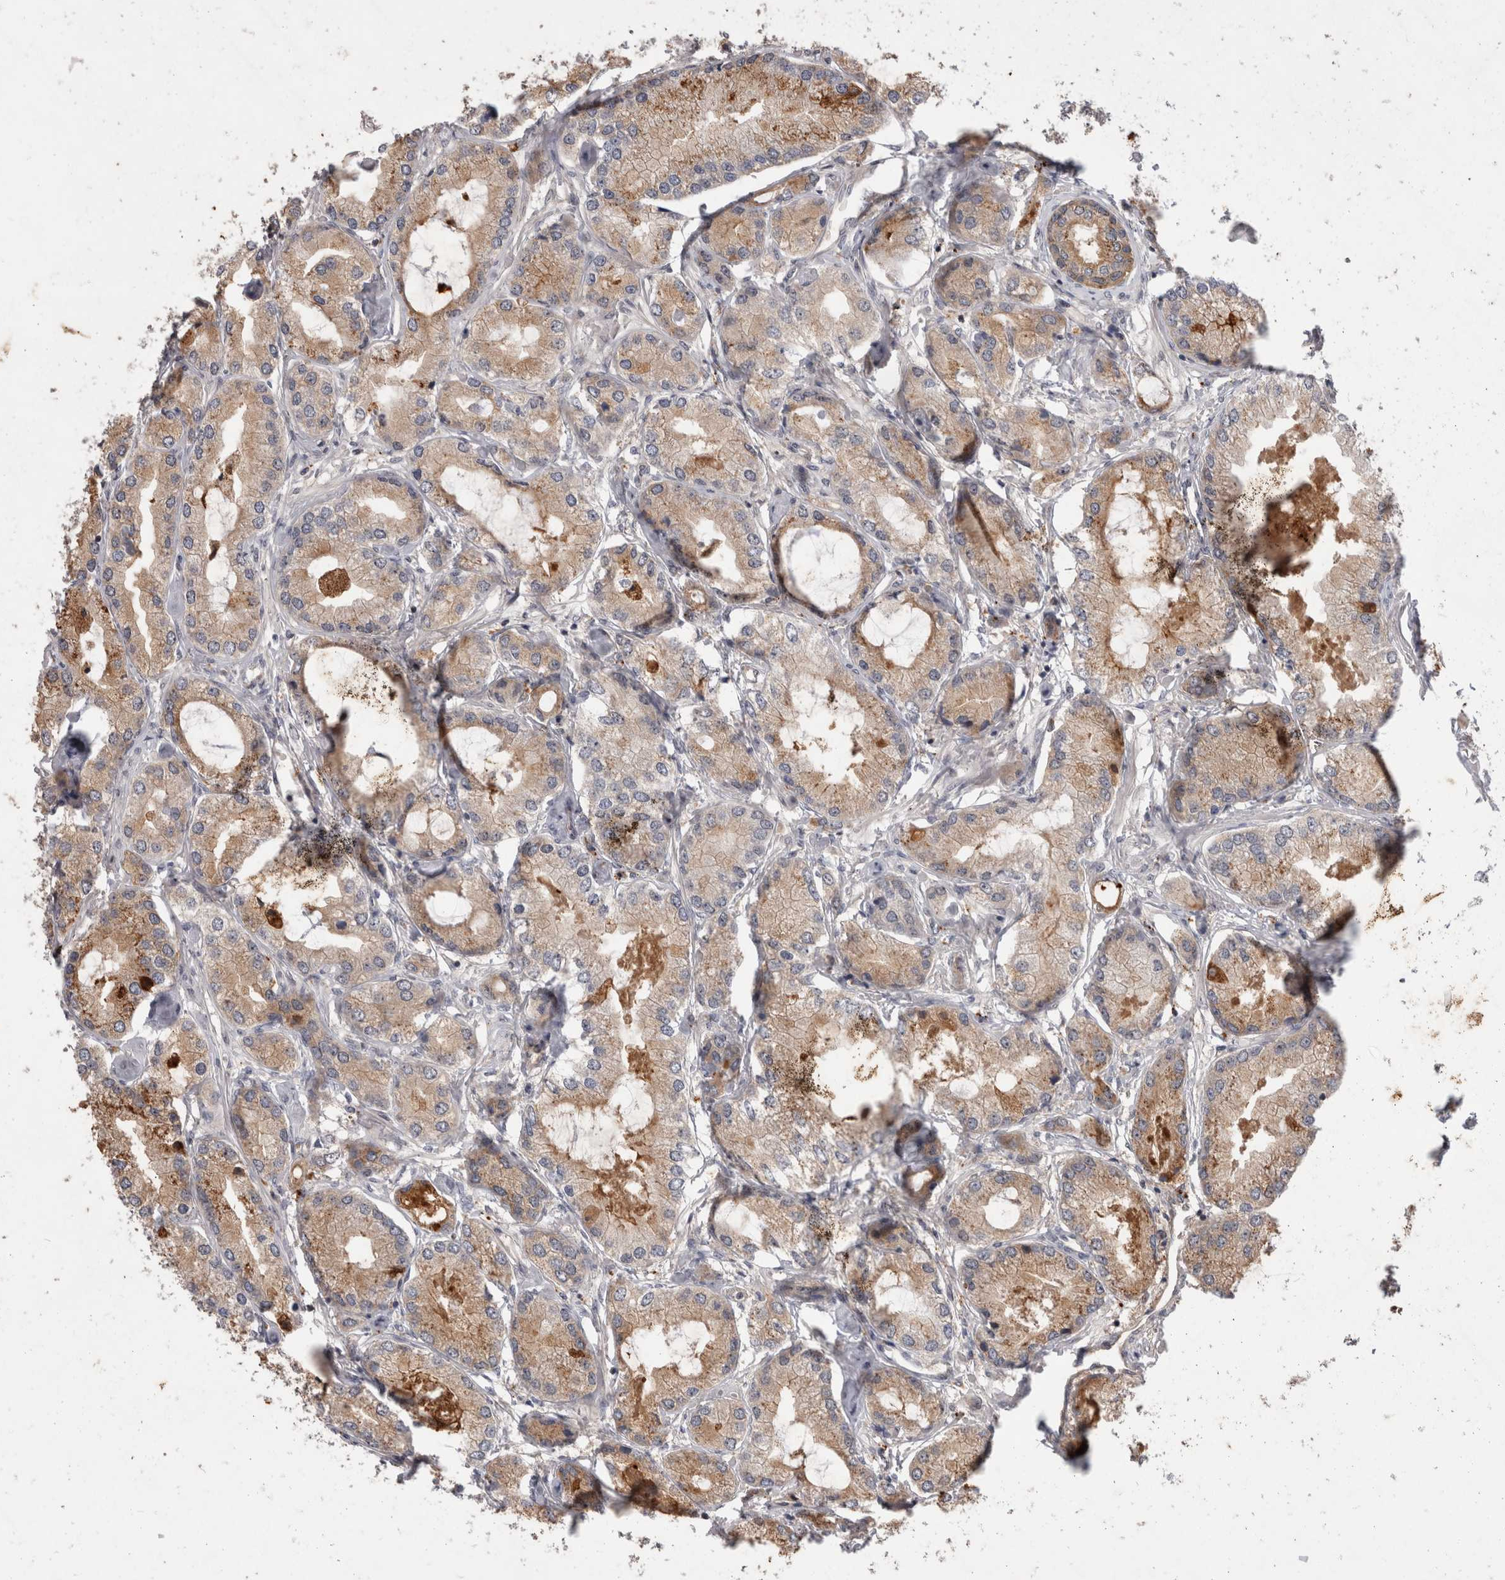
{"staining": {"intensity": "weak", "quantity": ">75%", "location": "cytoplasmic/membranous"}, "tissue": "prostate cancer", "cell_type": "Tumor cells", "image_type": "cancer", "snomed": [{"axis": "morphology", "description": "Adenocarcinoma, Low grade"}, {"axis": "topography", "description": "Prostate"}], "caption": "Immunohistochemistry (IHC) (DAB (3,3'-diaminobenzidine)) staining of human low-grade adenocarcinoma (prostate) exhibits weak cytoplasmic/membranous protein expression in approximately >75% of tumor cells.", "gene": "MRPL37", "patient": {"sex": "male", "age": 62}}